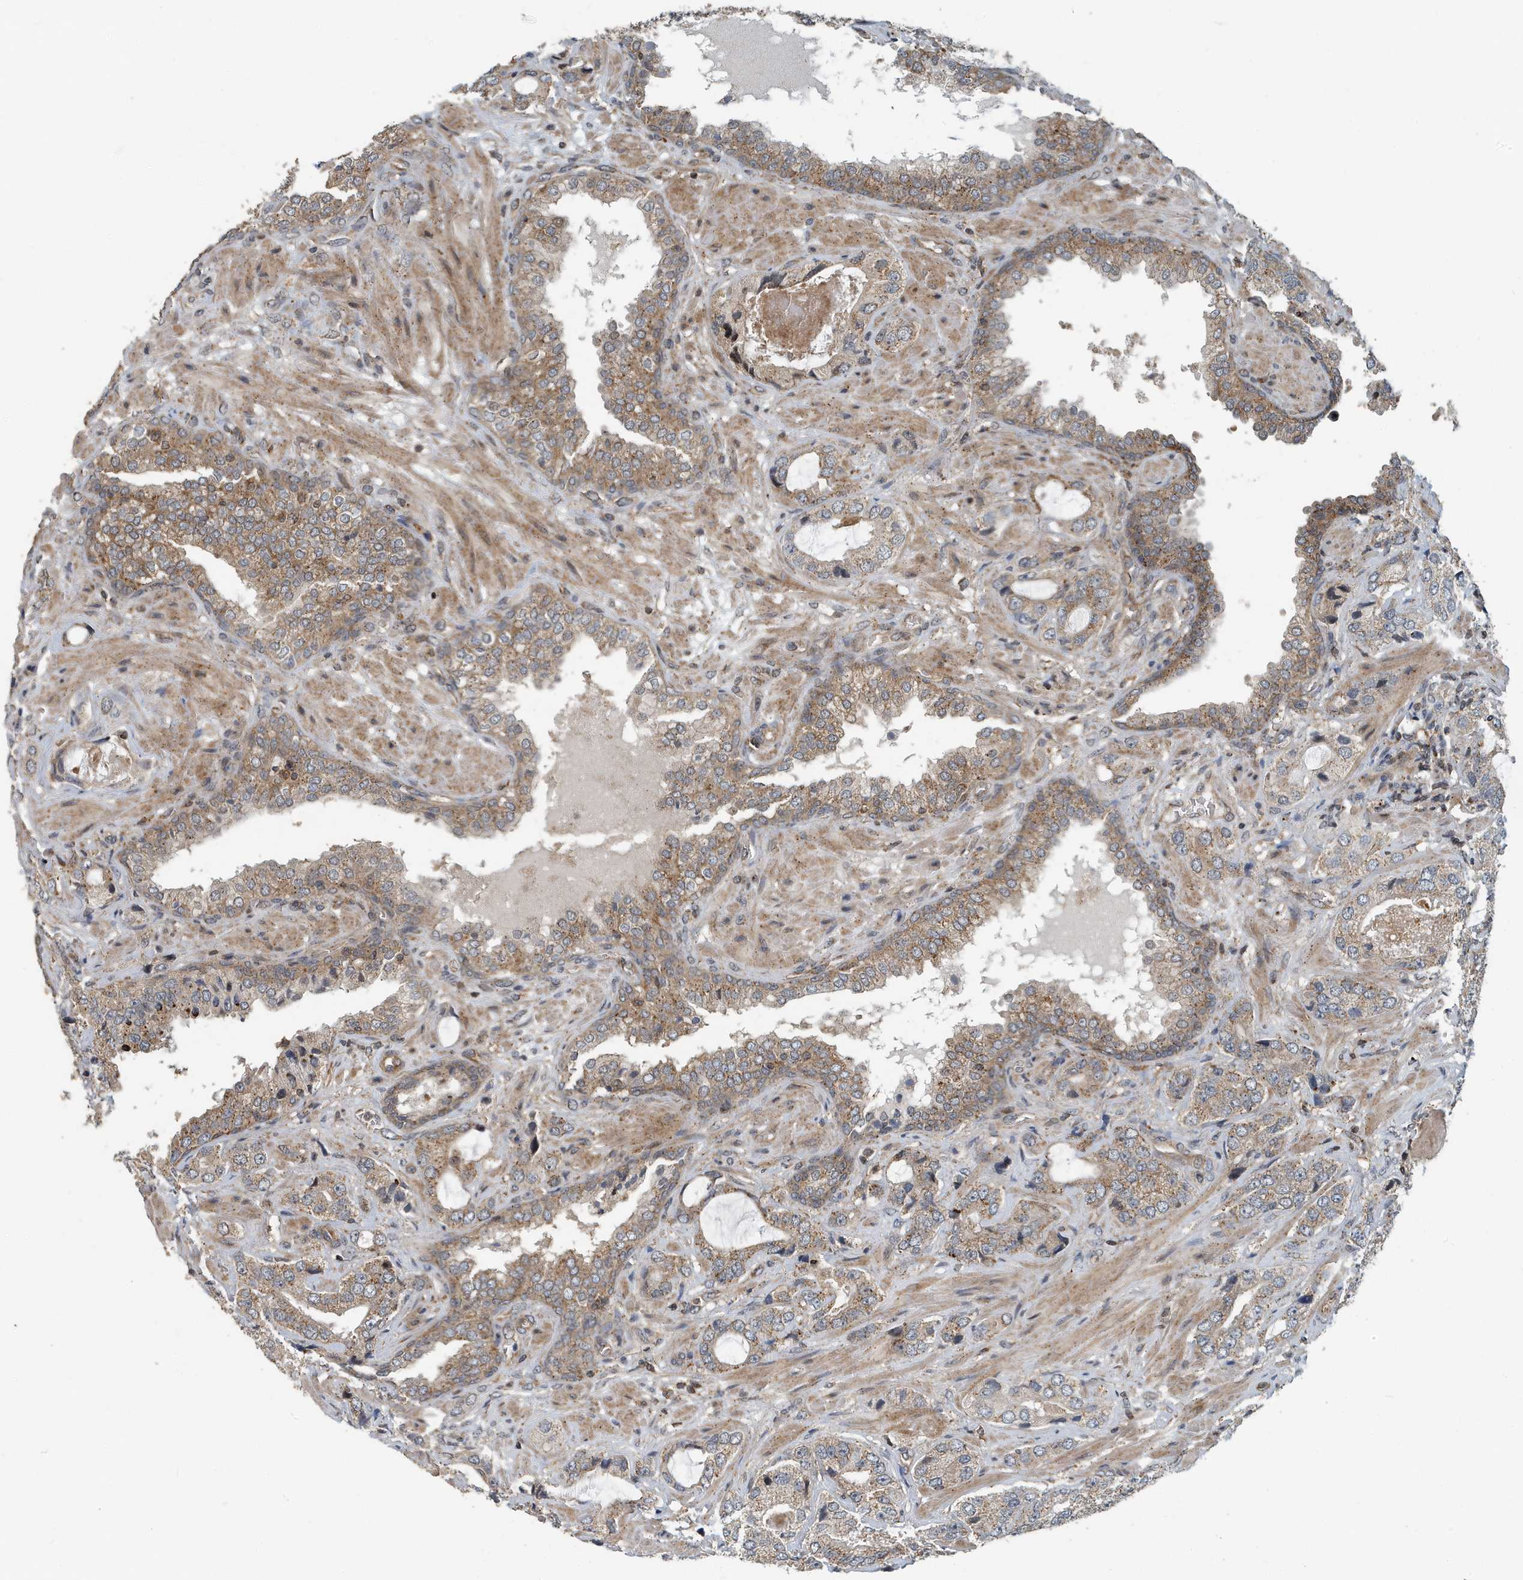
{"staining": {"intensity": "moderate", "quantity": ">75%", "location": "cytoplasmic/membranous"}, "tissue": "prostate cancer", "cell_type": "Tumor cells", "image_type": "cancer", "snomed": [{"axis": "morphology", "description": "Normal tissue, NOS"}, {"axis": "morphology", "description": "Adenocarcinoma, High grade"}, {"axis": "topography", "description": "Prostate"}, {"axis": "topography", "description": "Peripheral nerve tissue"}], "caption": "Prostate cancer stained for a protein (brown) exhibits moderate cytoplasmic/membranous positive staining in approximately >75% of tumor cells.", "gene": "KIF15", "patient": {"sex": "male", "age": 59}}